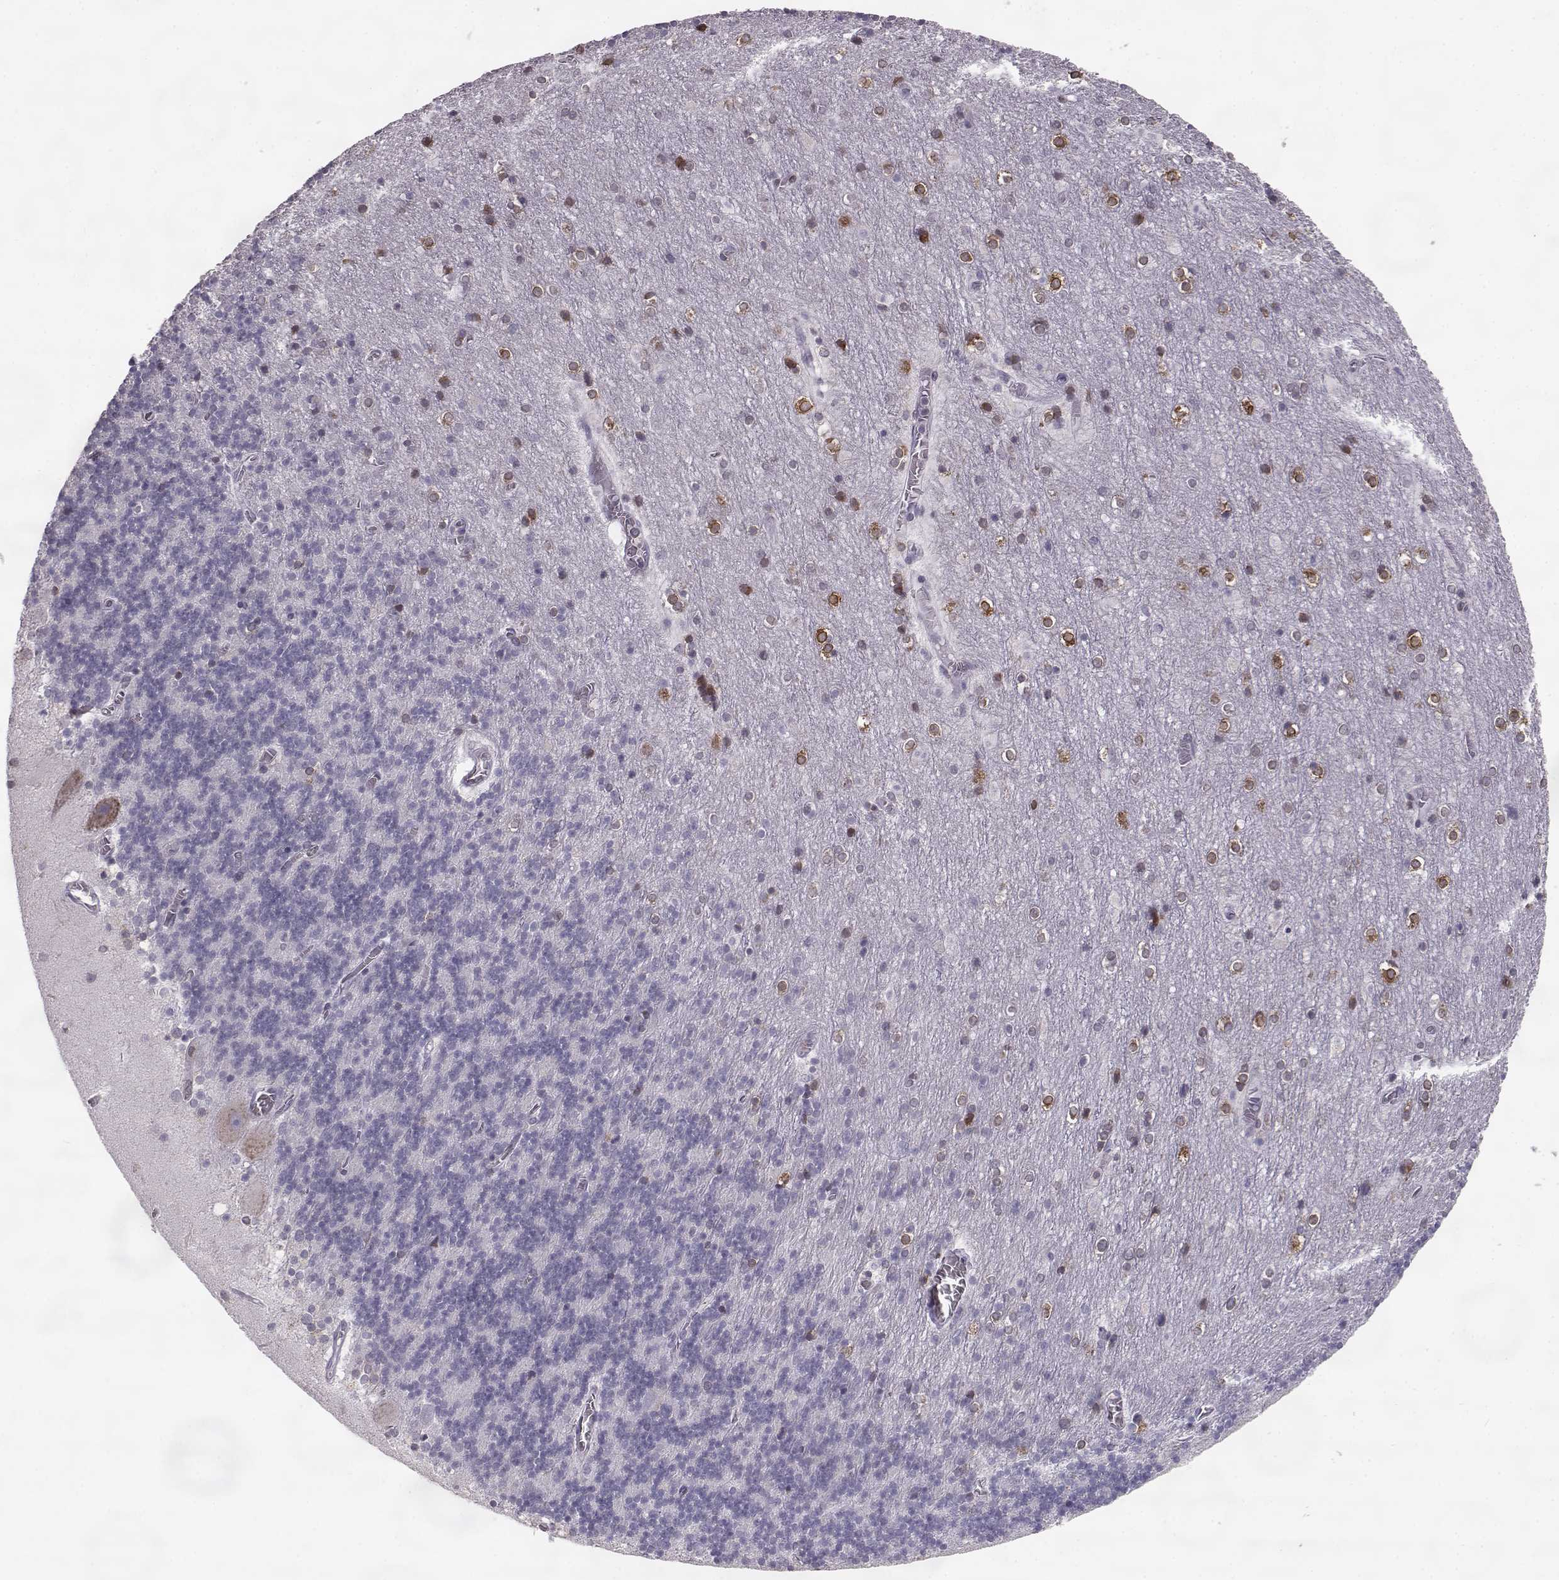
{"staining": {"intensity": "negative", "quantity": "none", "location": "none"}, "tissue": "cerebellum", "cell_type": "Cells in granular layer", "image_type": "normal", "snomed": [{"axis": "morphology", "description": "Normal tissue, NOS"}, {"axis": "topography", "description": "Cerebellum"}], "caption": "Cerebellum stained for a protein using immunohistochemistry shows no staining cells in granular layer.", "gene": "ELOVL5", "patient": {"sex": "male", "age": 70}}